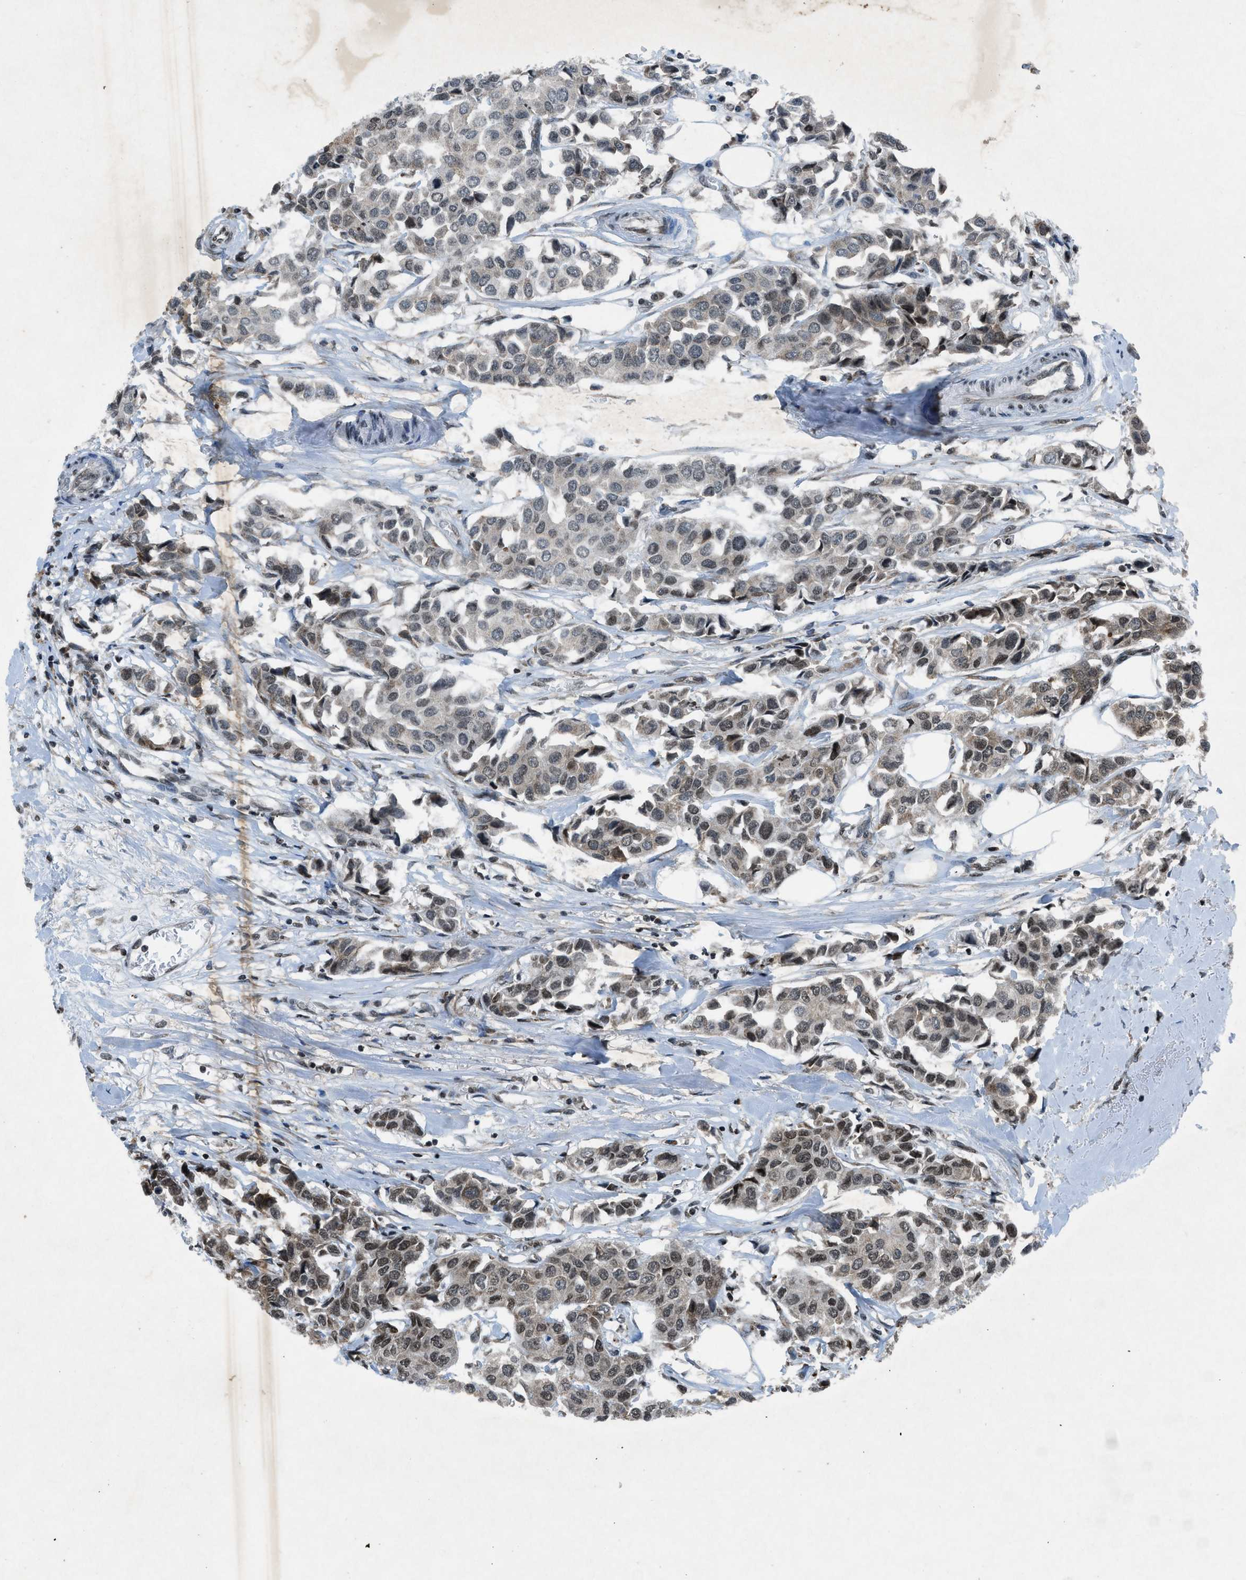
{"staining": {"intensity": "moderate", "quantity": "25%-75%", "location": "nuclear"}, "tissue": "breast cancer", "cell_type": "Tumor cells", "image_type": "cancer", "snomed": [{"axis": "morphology", "description": "Duct carcinoma"}, {"axis": "topography", "description": "Breast"}], "caption": "Immunohistochemical staining of human infiltrating ductal carcinoma (breast) shows medium levels of moderate nuclear protein expression in approximately 25%-75% of tumor cells.", "gene": "NXF1", "patient": {"sex": "female", "age": 80}}